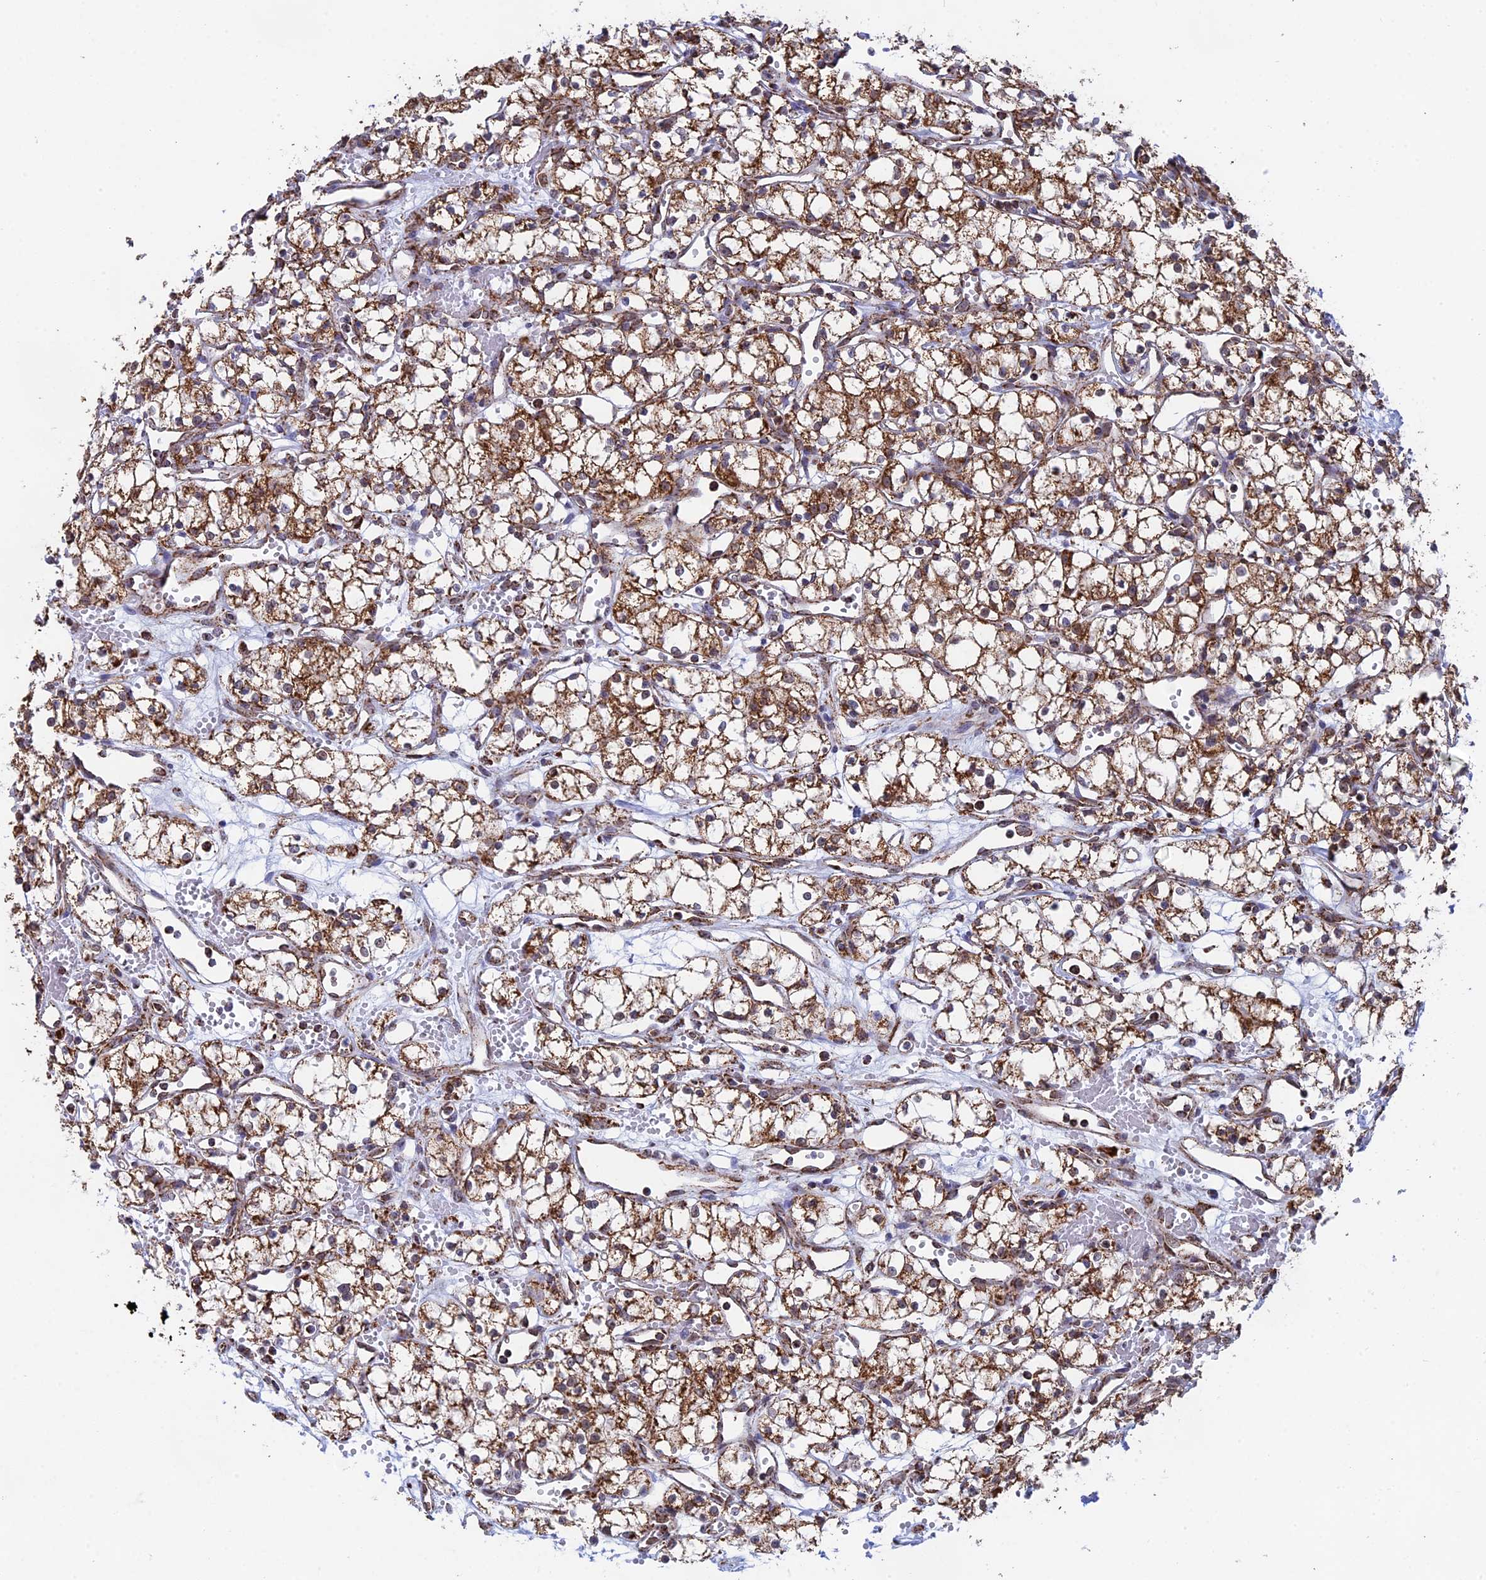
{"staining": {"intensity": "moderate", "quantity": ">75%", "location": "cytoplasmic/membranous"}, "tissue": "renal cancer", "cell_type": "Tumor cells", "image_type": "cancer", "snomed": [{"axis": "morphology", "description": "Adenocarcinoma, NOS"}, {"axis": "topography", "description": "Kidney"}], "caption": "This micrograph shows immunohistochemistry staining of renal adenocarcinoma, with medium moderate cytoplasmic/membranous expression in approximately >75% of tumor cells.", "gene": "CDC16", "patient": {"sex": "male", "age": 59}}